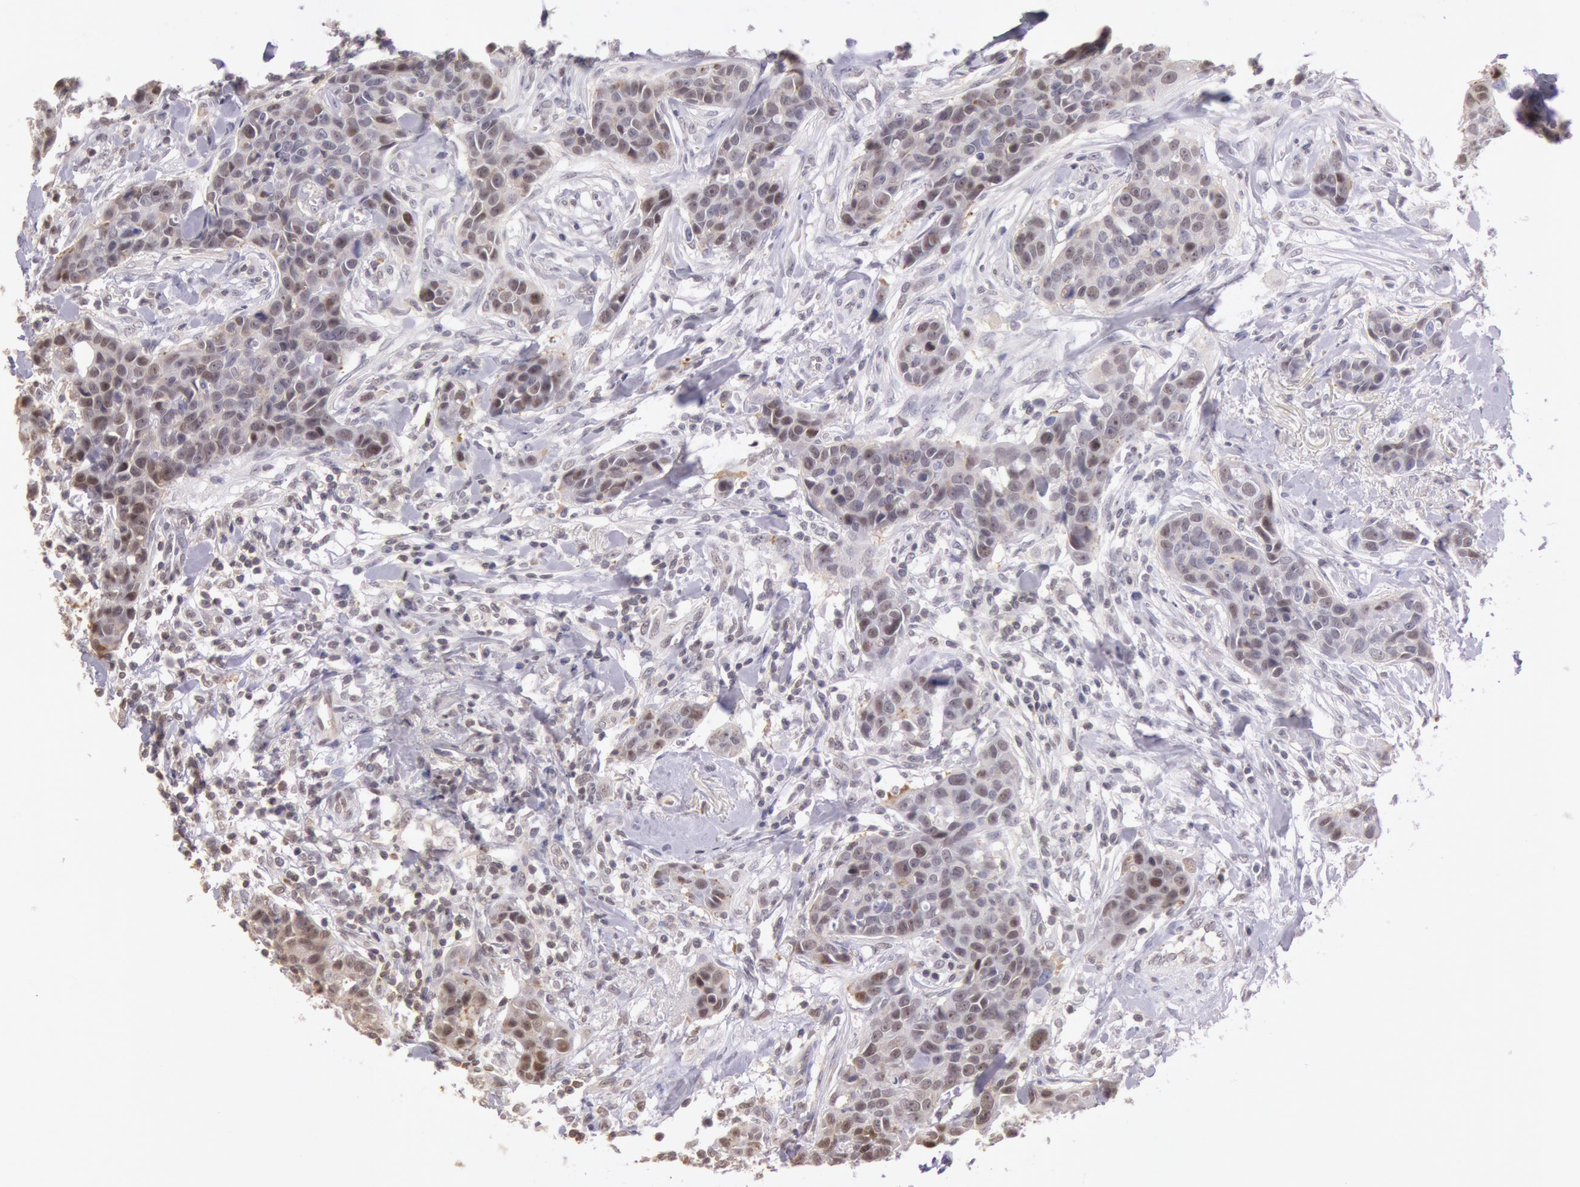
{"staining": {"intensity": "moderate", "quantity": "<25%", "location": "nuclear"}, "tissue": "breast cancer", "cell_type": "Tumor cells", "image_type": "cancer", "snomed": [{"axis": "morphology", "description": "Duct carcinoma"}, {"axis": "topography", "description": "Breast"}], "caption": "Infiltrating ductal carcinoma (breast) stained with a brown dye displays moderate nuclear positive positivity in approximately <25% of tumor cells.", "gene": "HIF1A", "patient": {"sex": "female", "age": 91}}